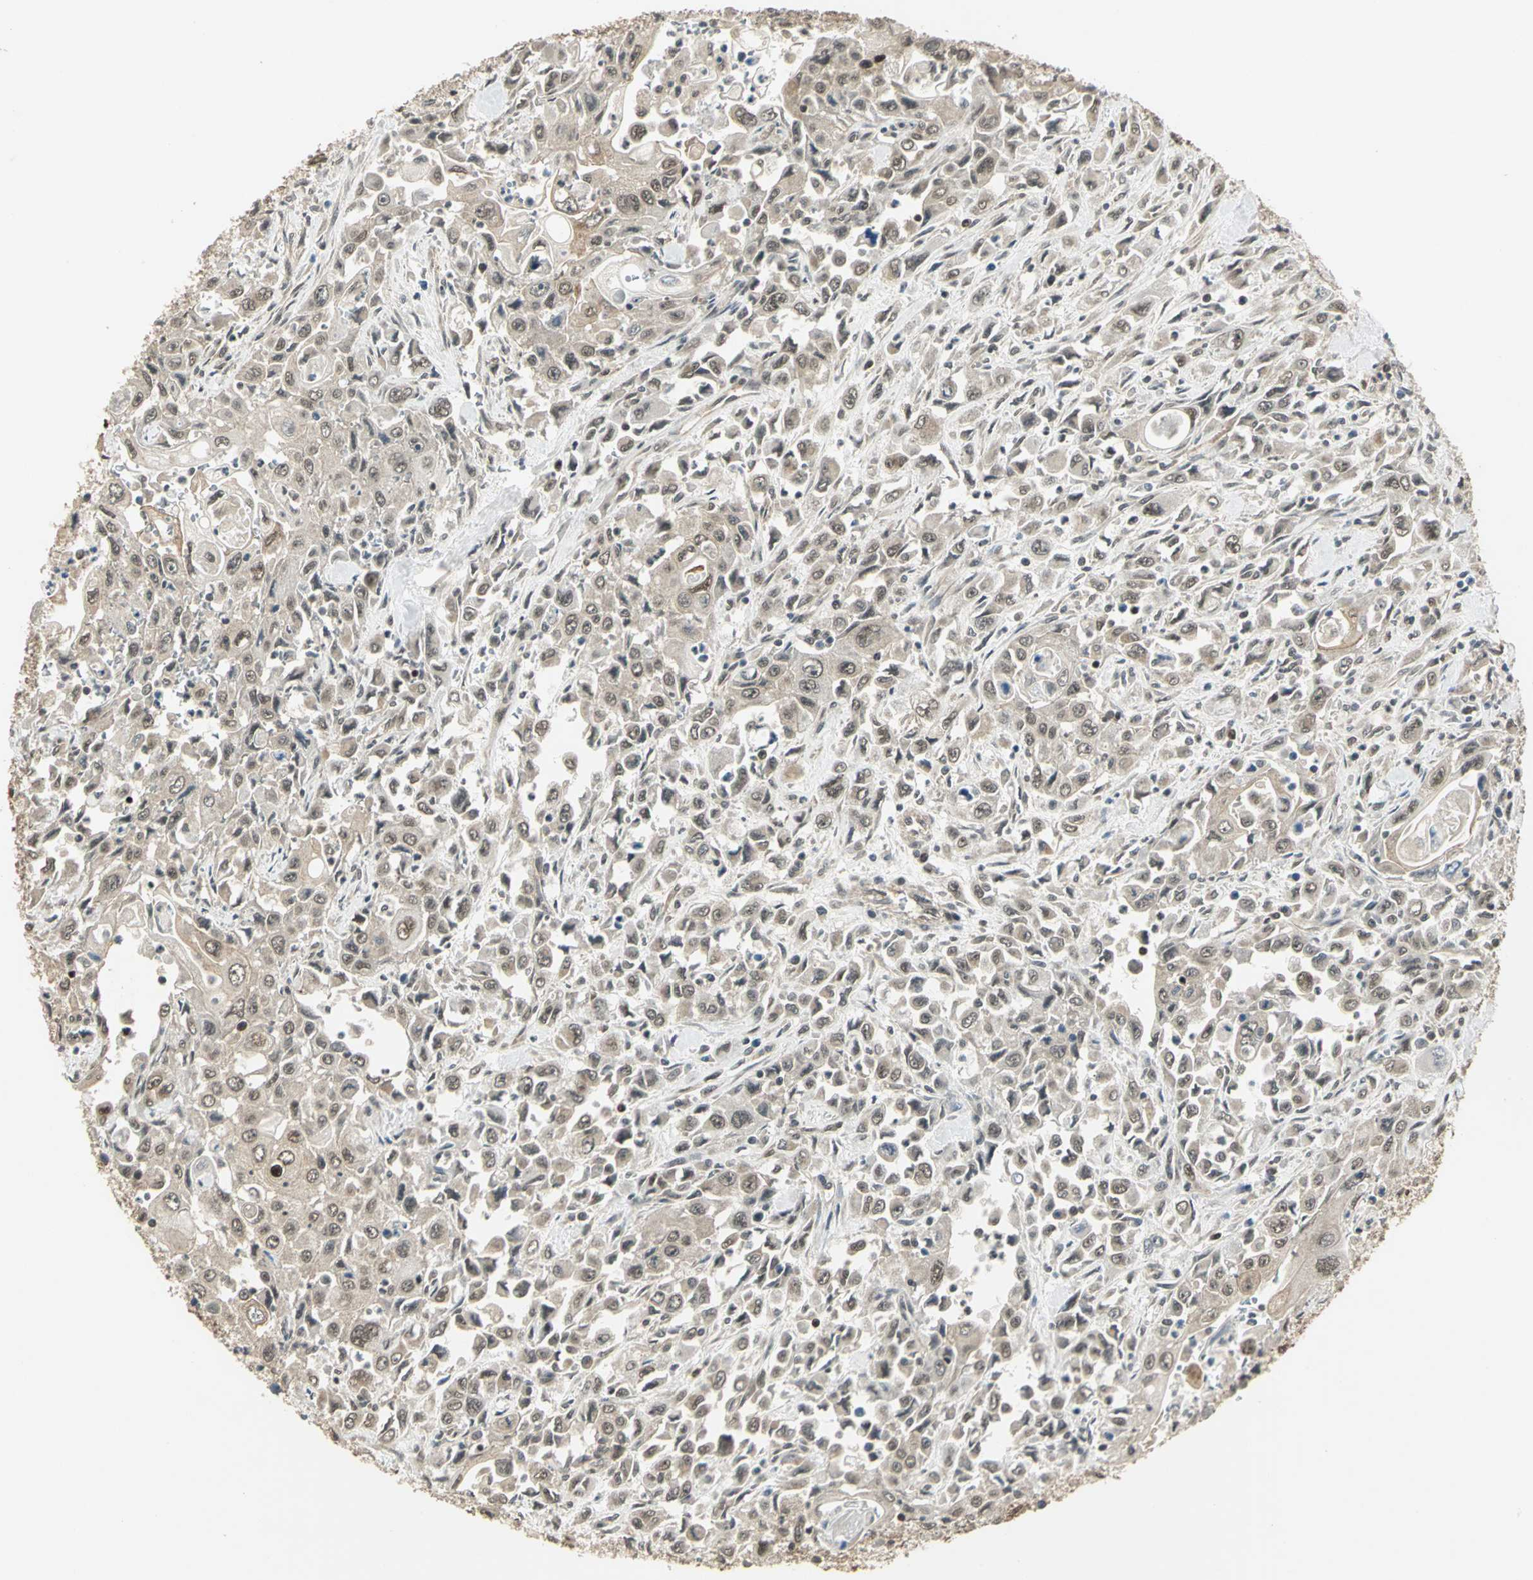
{"staining": {"intensity": "weak", "quantity": "25%-75%", "location": "cytoplasmic/membranous,nuclear"}, "tissue": "pancreatic cancer", "cell_type": "Tumor cells", "image_type": "cancer", "snomed": [{"axis": "morphology", "description": "Adenocarcinoma, NOS"}, {"axis": "topography", "description": "Pancreas"}], "caption": "Immunohistochemistry of pancreatic adenocarcinoma exhibits low levels of weak cytoplasmic/membranous and nuclear expression in about 25%-75% of tumor cells.", "gene": "PSMC3", "patient": {"sex": "male", "age": 70}}